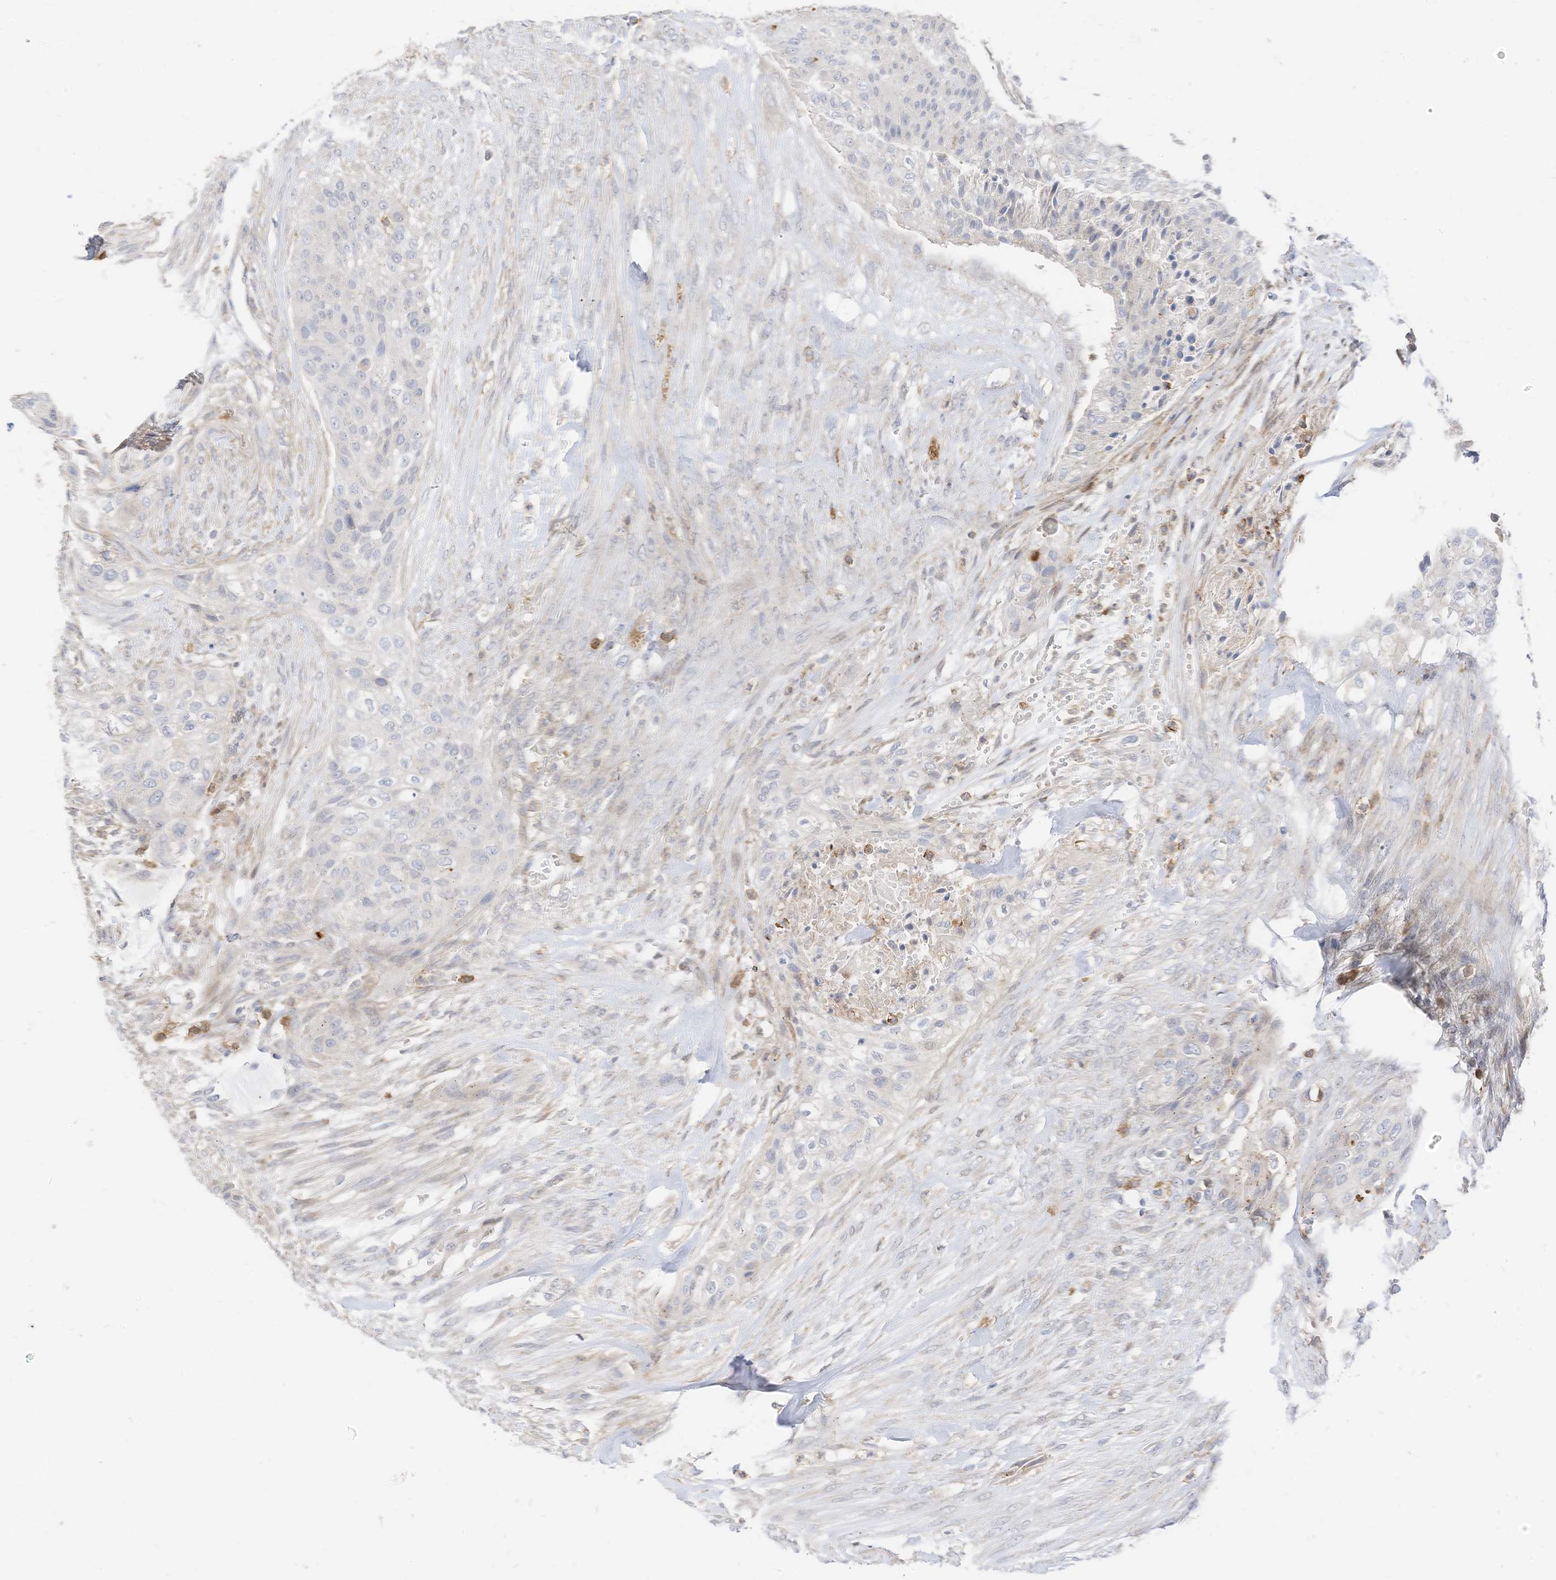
{"staining": {"intensity": "negative", "quantity": "none", "location": "none"}, "tissue": "urothelial cancer", "cell_type": "Tumor cells", "image_type": "cancer", "snomed": [{"axis": "morphology", "description": "Urothelial carcinoma, High grade"}, {"axis": "topography", "description": "Urinary bladder"}], "caption": "Tumor cells are negative for protein expression in human urothelial cancer. (Stains: DAB (3,3'-diaminobenzidine) immunohistochemistry (IHC) with hematoxylin counter stain, Microscopy: brightfield microscopy at high magnification).", "gene": "ATP13A1", "patient": {"sex": "male", "age": 35}}